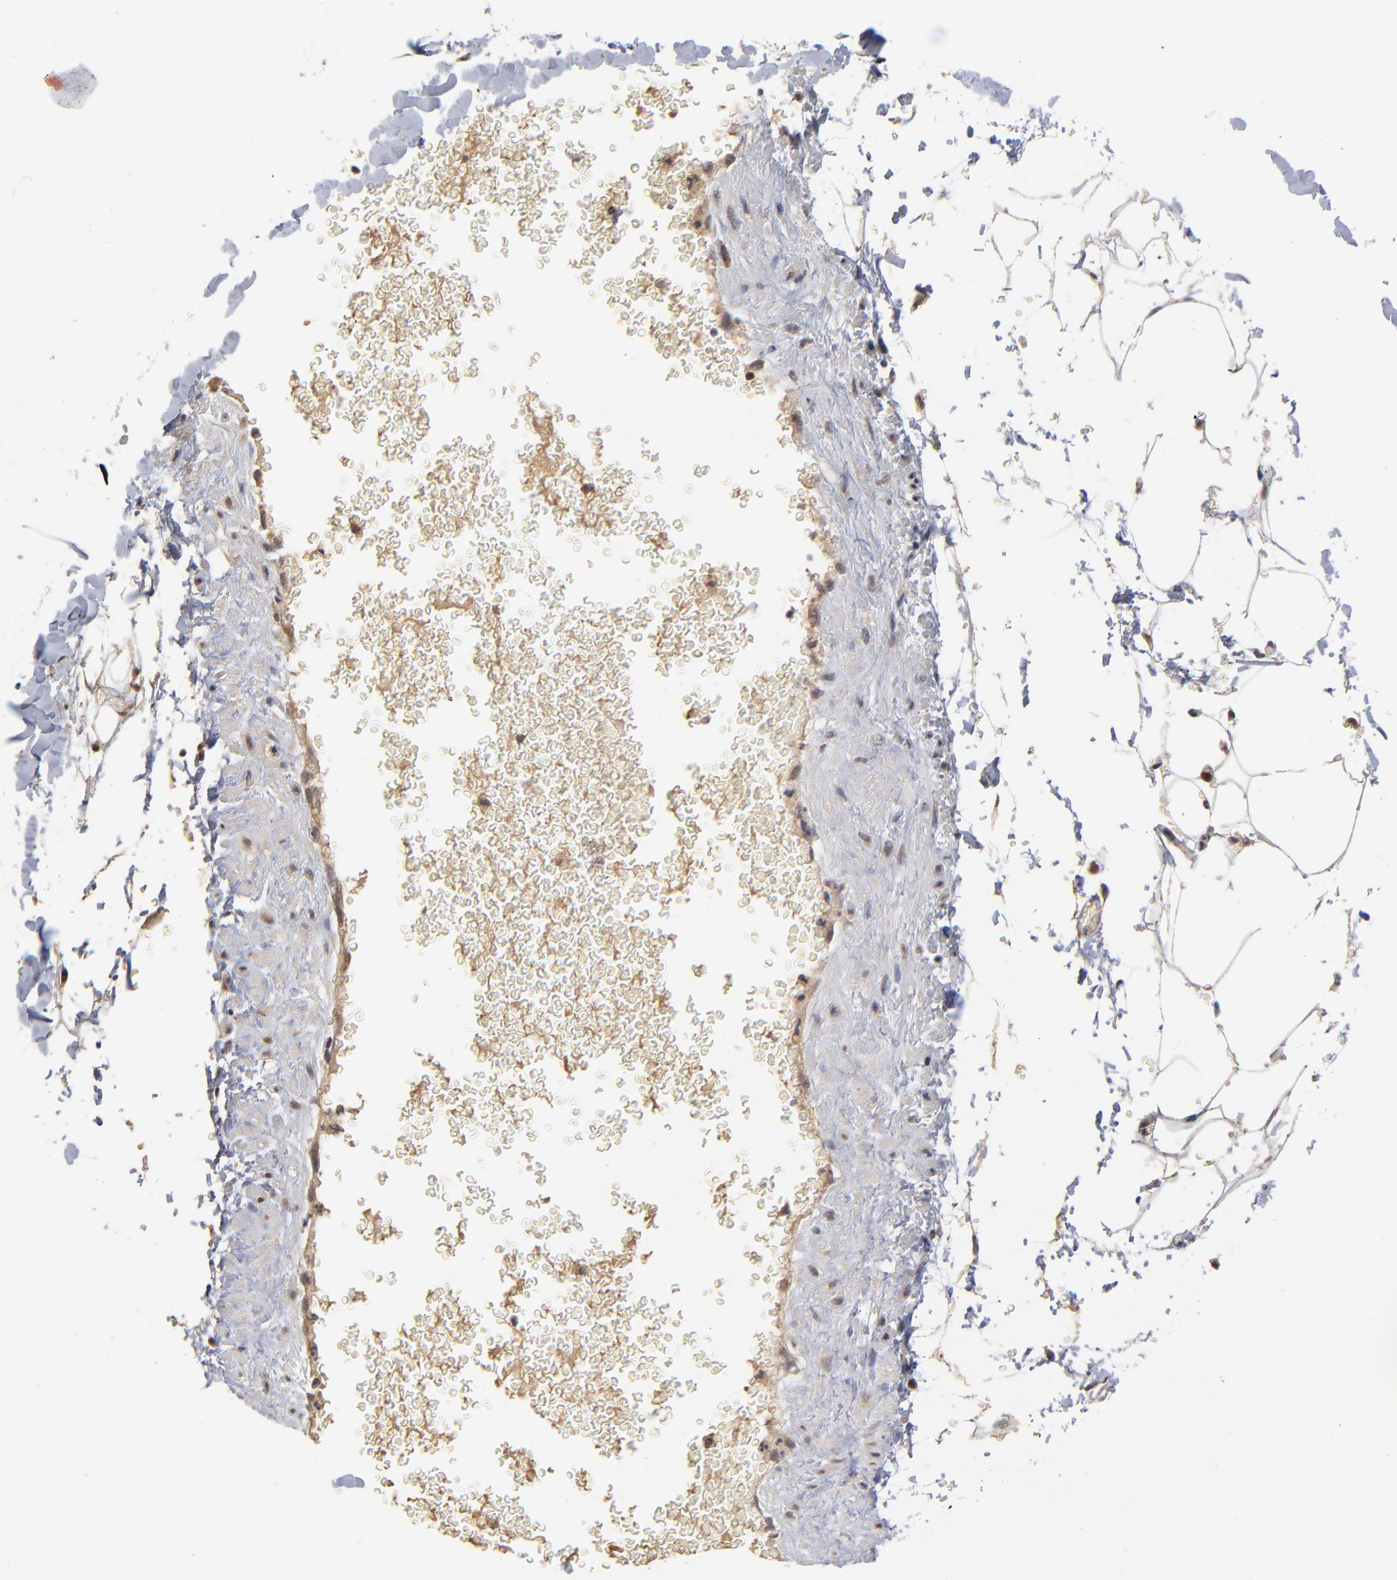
{"staining": {"intensity": "weak", "quantity": "25%-75%", "location": "cytoplasmic/membranous"}, "tissue": "adipose tissue", "cell_type": "Adipocytes", "image_type": "normal", "snomed": [{"axis": "morphology", "description": "Normal tissue, NOS"}, {"axis": "topography", "description": "Soft tissue"}], "caption": "Human adipose tissue stained with a brown dye demonstrates weak cytoplasmic/membranous positive positivity in about 25%-75% of adipocytes.", "gene": "ASB8", "patient": {"sex": "male", "age": 72}}